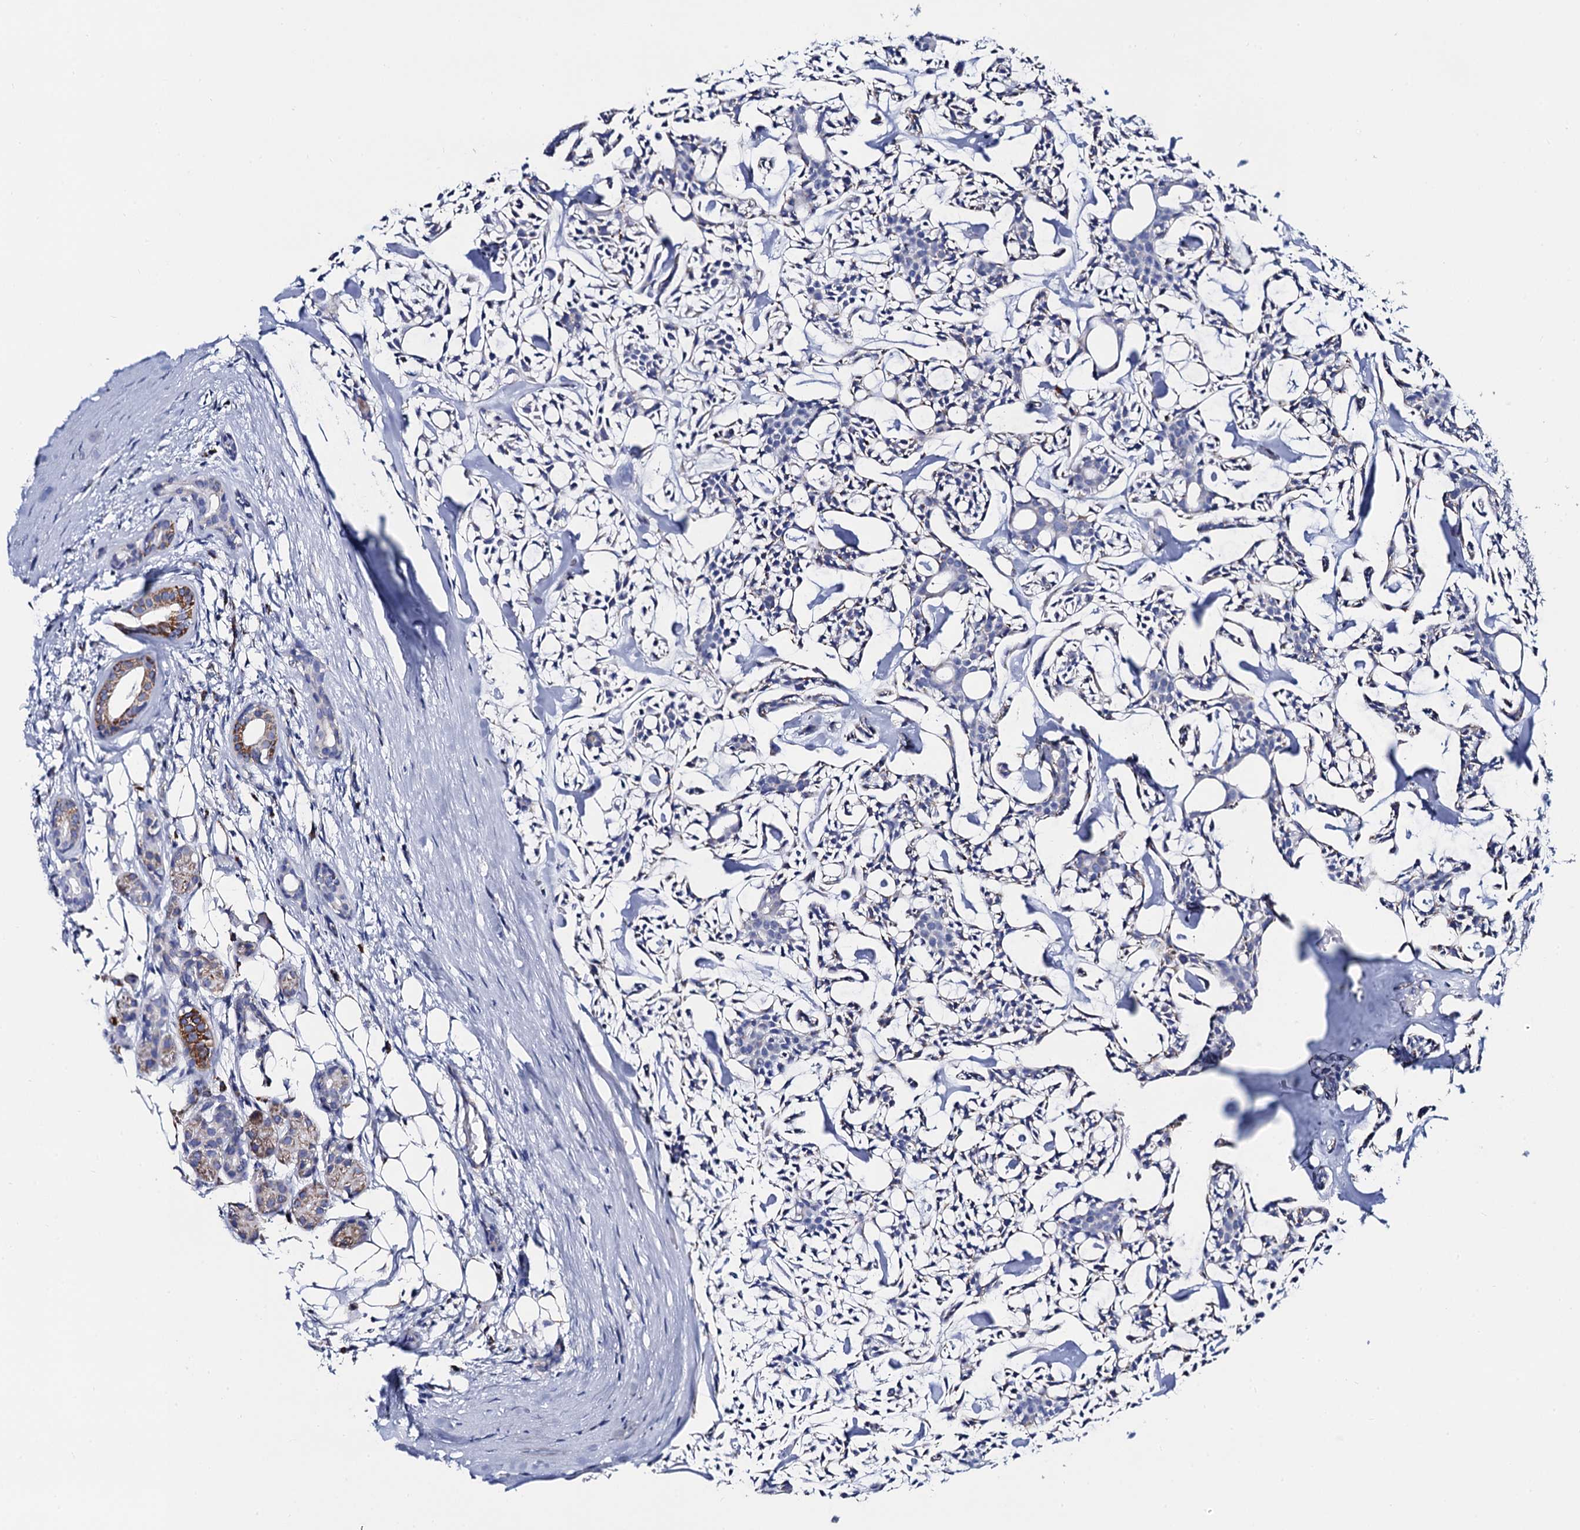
{"staining": {"intensity": "negative", "quantity": "none", "location": "none"}, "tissue": "head and neck cancer", "cell_type": "Tumor cells", "image_type": "cancer", "snomed": [{"axis": "morphology", "description": "Adenocarcinoma, NOS"}, {"axis": "topography", "description": "Salivary gland"}, {"axis": "topography", "description": "Head-Neck"}], "caption": "Adenocarcinoma (head and neck) was stained to show a protein in brown. There is no significant expression in tumor cells.", "gene": "ACADSB", "patient": {"sex": "male", "age": 55}}